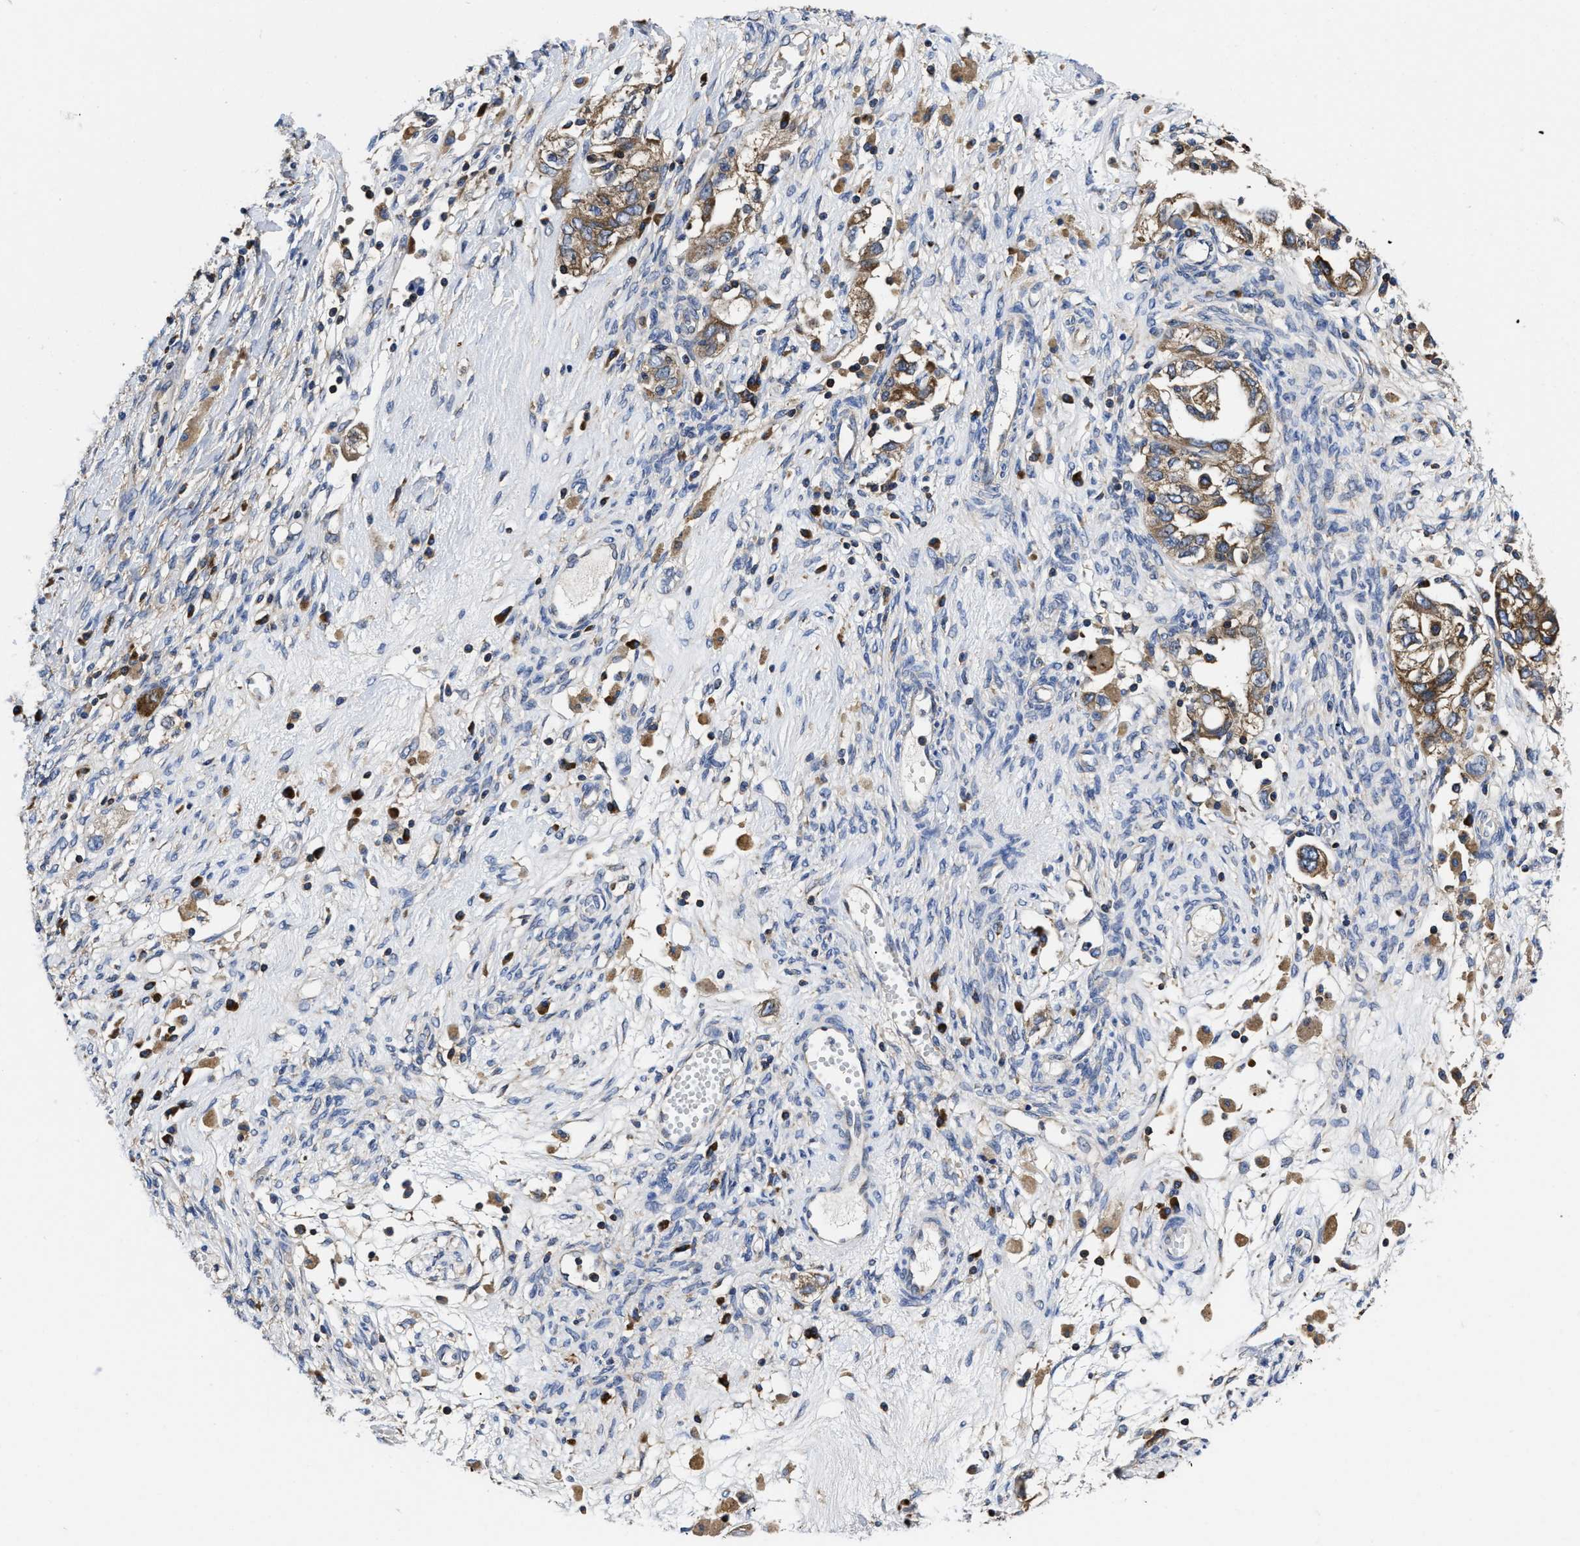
{"staining": {"intensity": "moderate", "quantity": "25%-75%", "location": "cytoplasmic/membranous"}, "tissue": "ovarian cancer", "cell_type": "Tumor cells", "image_type": "cancer", "snomed": [{"axis": "morphology", "description": "Carcinoma, NOS"}, {"axis": "morphology", "description": "Cystadenocarcinoma, serous, NOS"}, {"axis": "topography", "description": "Ovary"}], "caption": "The immunohistochemical stain labels moderate cytoplasmic/membranous staining in tumor cells of ovarian cancer (carcinoma) tissue.", "gene": "YARS1", "patient": {"sex": "female", "age": 69}}